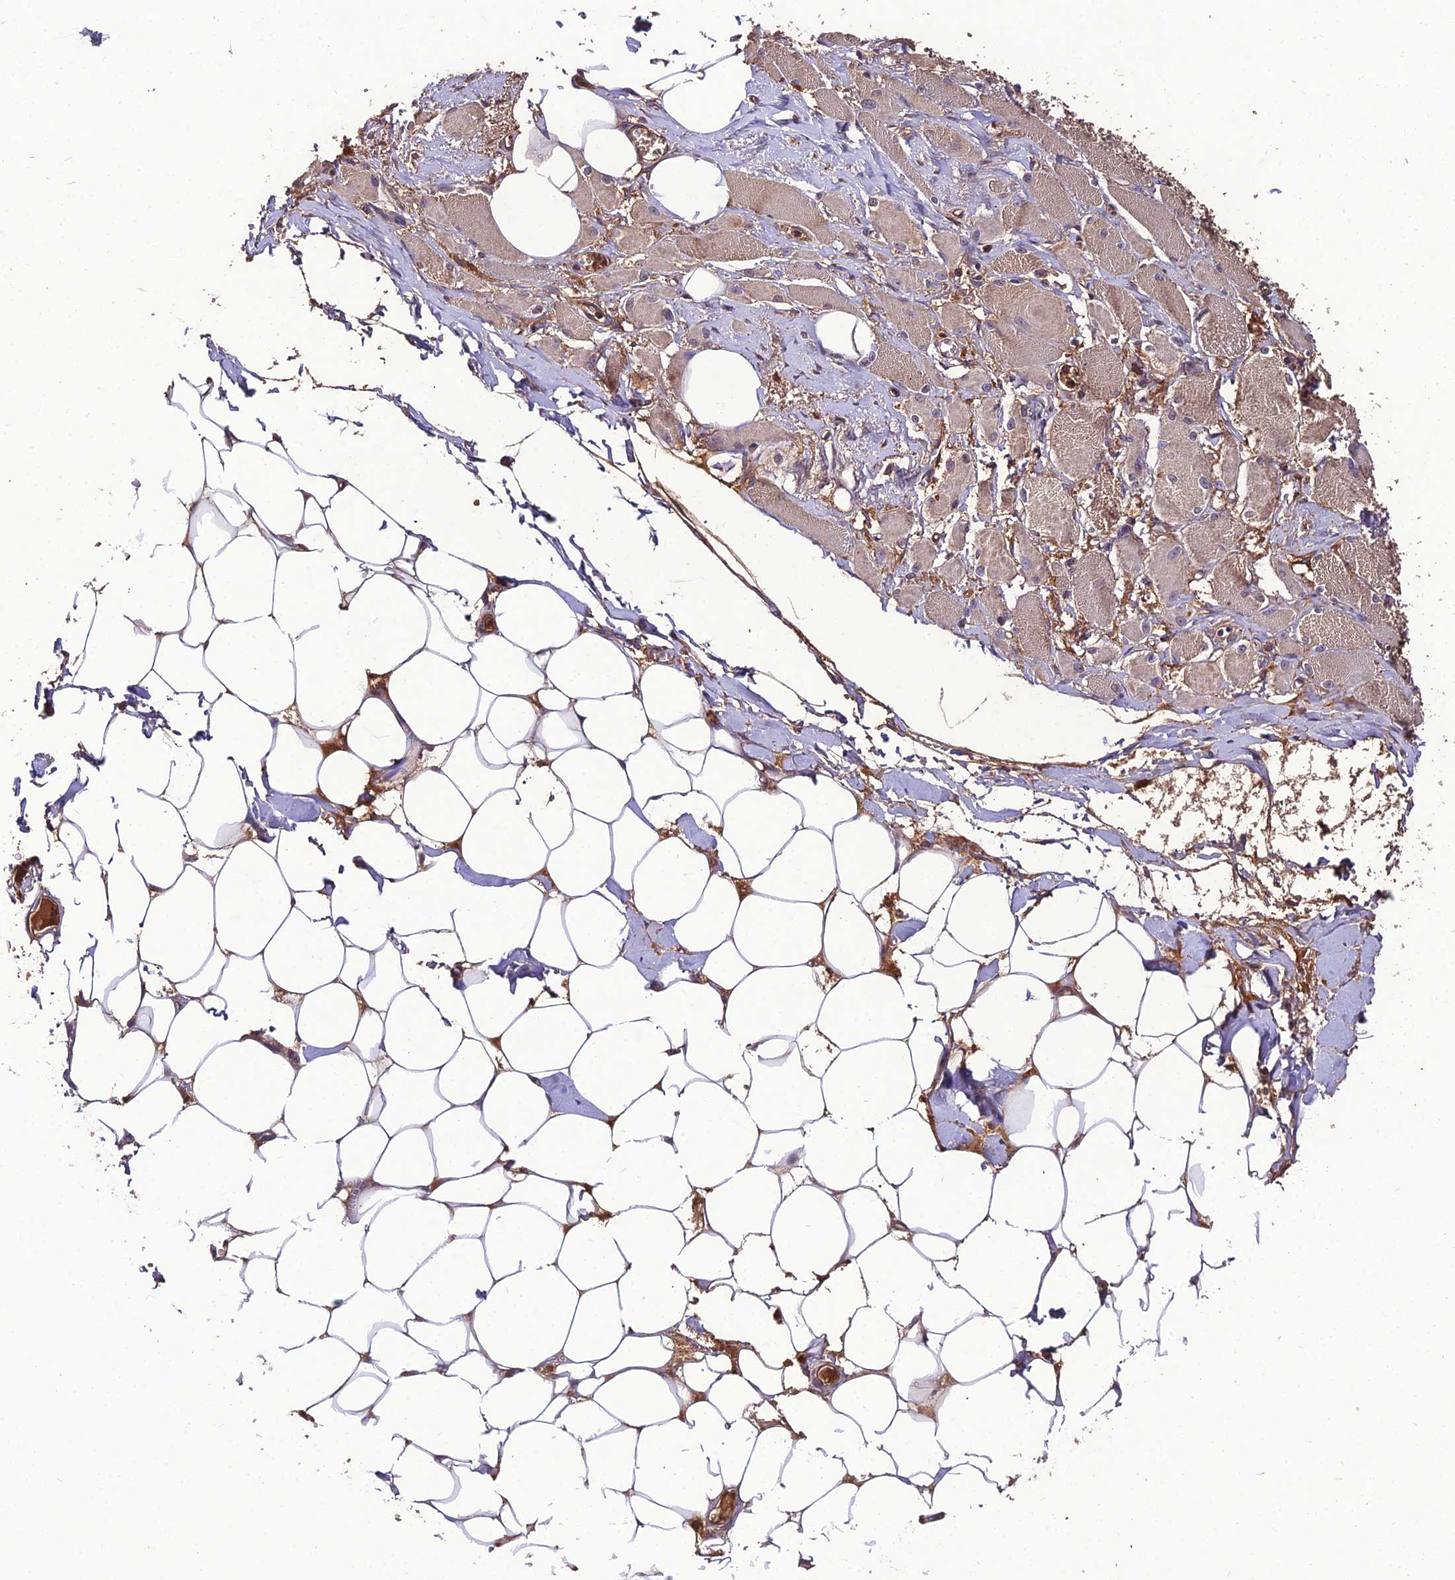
{"staining": {"intensity": "weak", "quantity": "25%-75%", "location": "cytoplasmic/membranous"}, "tissue": "skeletal muscle", "cell_type": "Myocytes", "image_type": "normal", "snomed": [{"axis": "morphology", "description": "Normal tissue, NOS"}, {"axis": "morphology", "description": "Basal cell carcinoma"}, {"axis": "topography", "description": "Skeletal muscle"}], "caption": "Immunohistochemistry of unremarkable human skeletal muscle shows low levels of weak cytoplasmic/membranous expression in about 25%-75% of myocytes.", "gene": "KCTD16", "patient": {"sex": "female", "age": 64}}